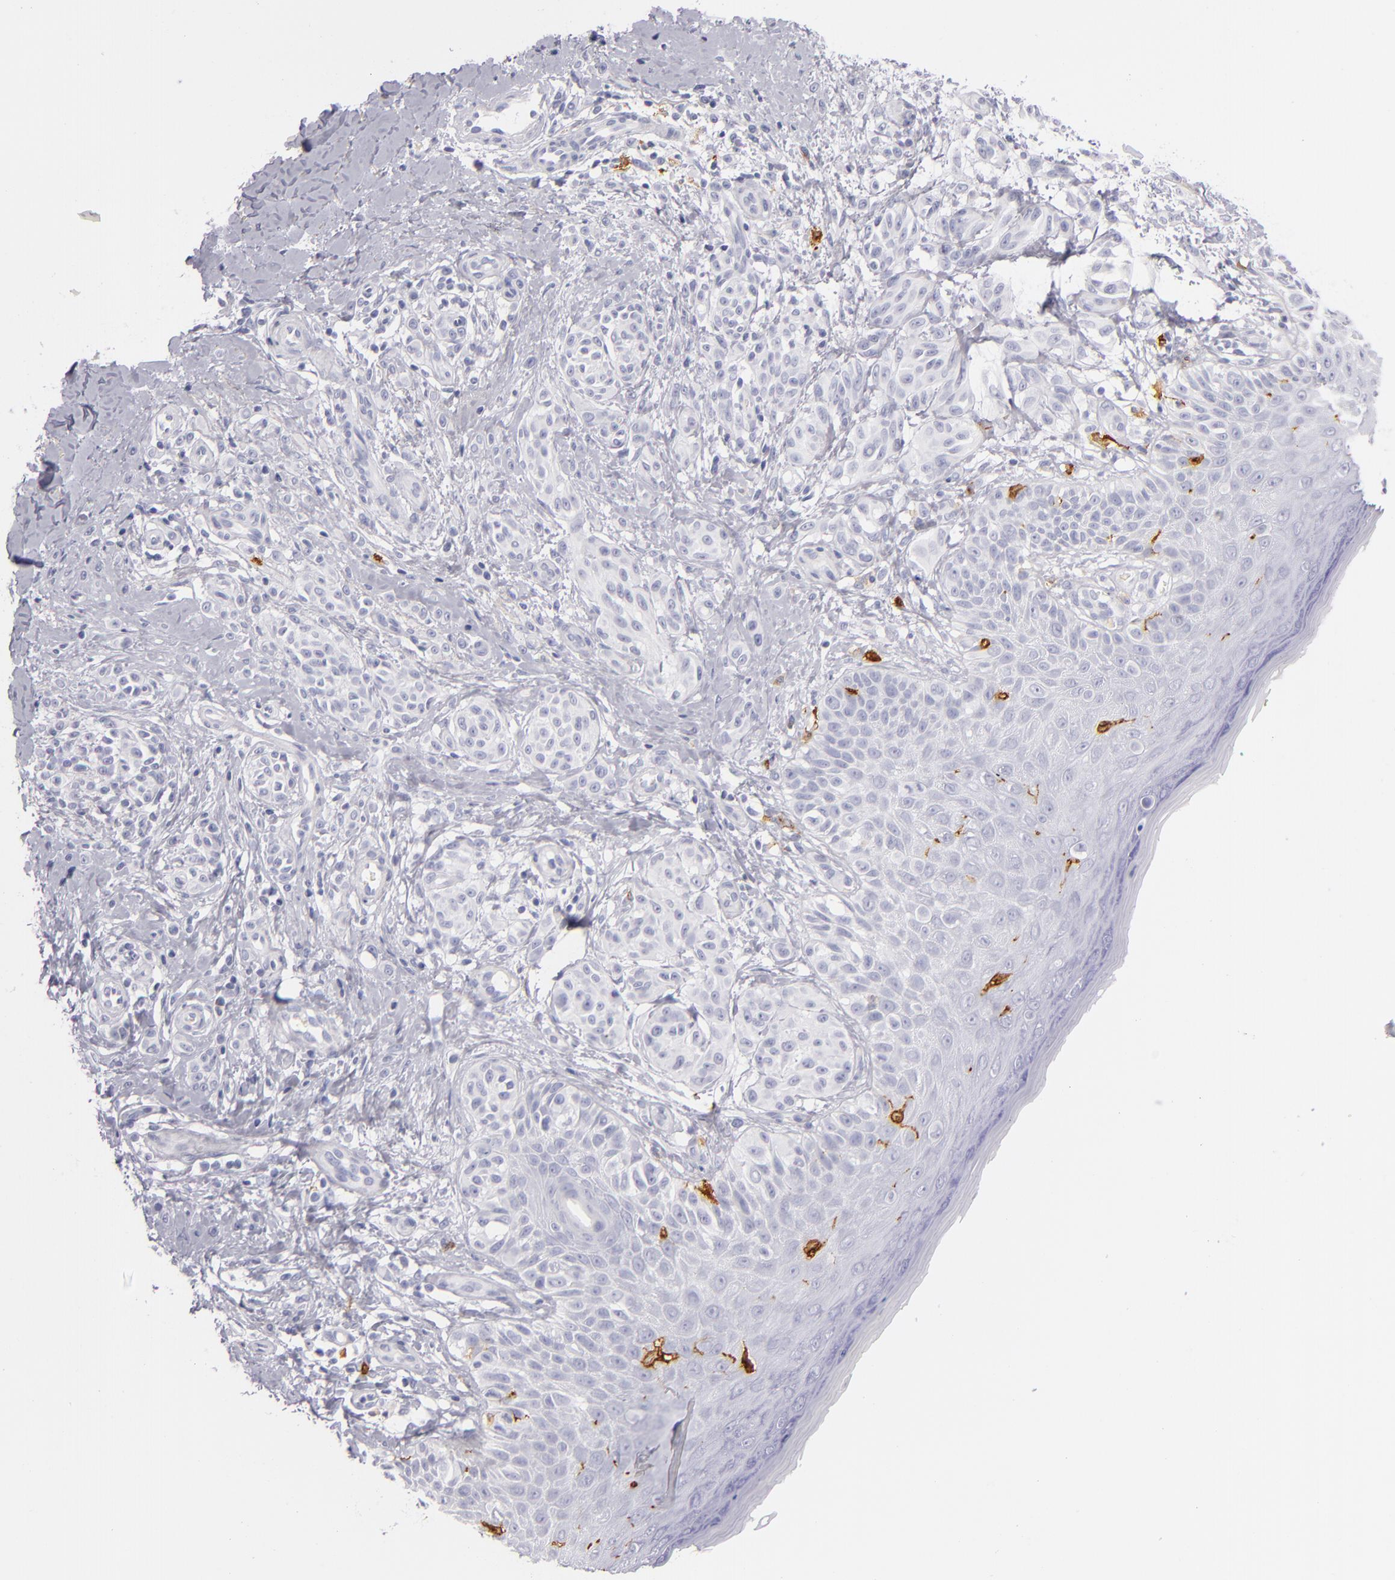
{"staining": {"intensity": "negative", "quantity": "none", "location": "none"}, "tissue": "melanoma", "cell_type": "Tumor cells", "image_type": "cancer", "snomed": [{"axis": "morphology", "description": "Malignant melanoma, NOS"}, {"axis": "topography", "description": "Skin"}], "caption": "DAB immunohistochemical staining of human malignant melanoma shows no significant expression in tumor cells.", "gene": "CD207", "patient": {"sex": "male", "age": 75}}